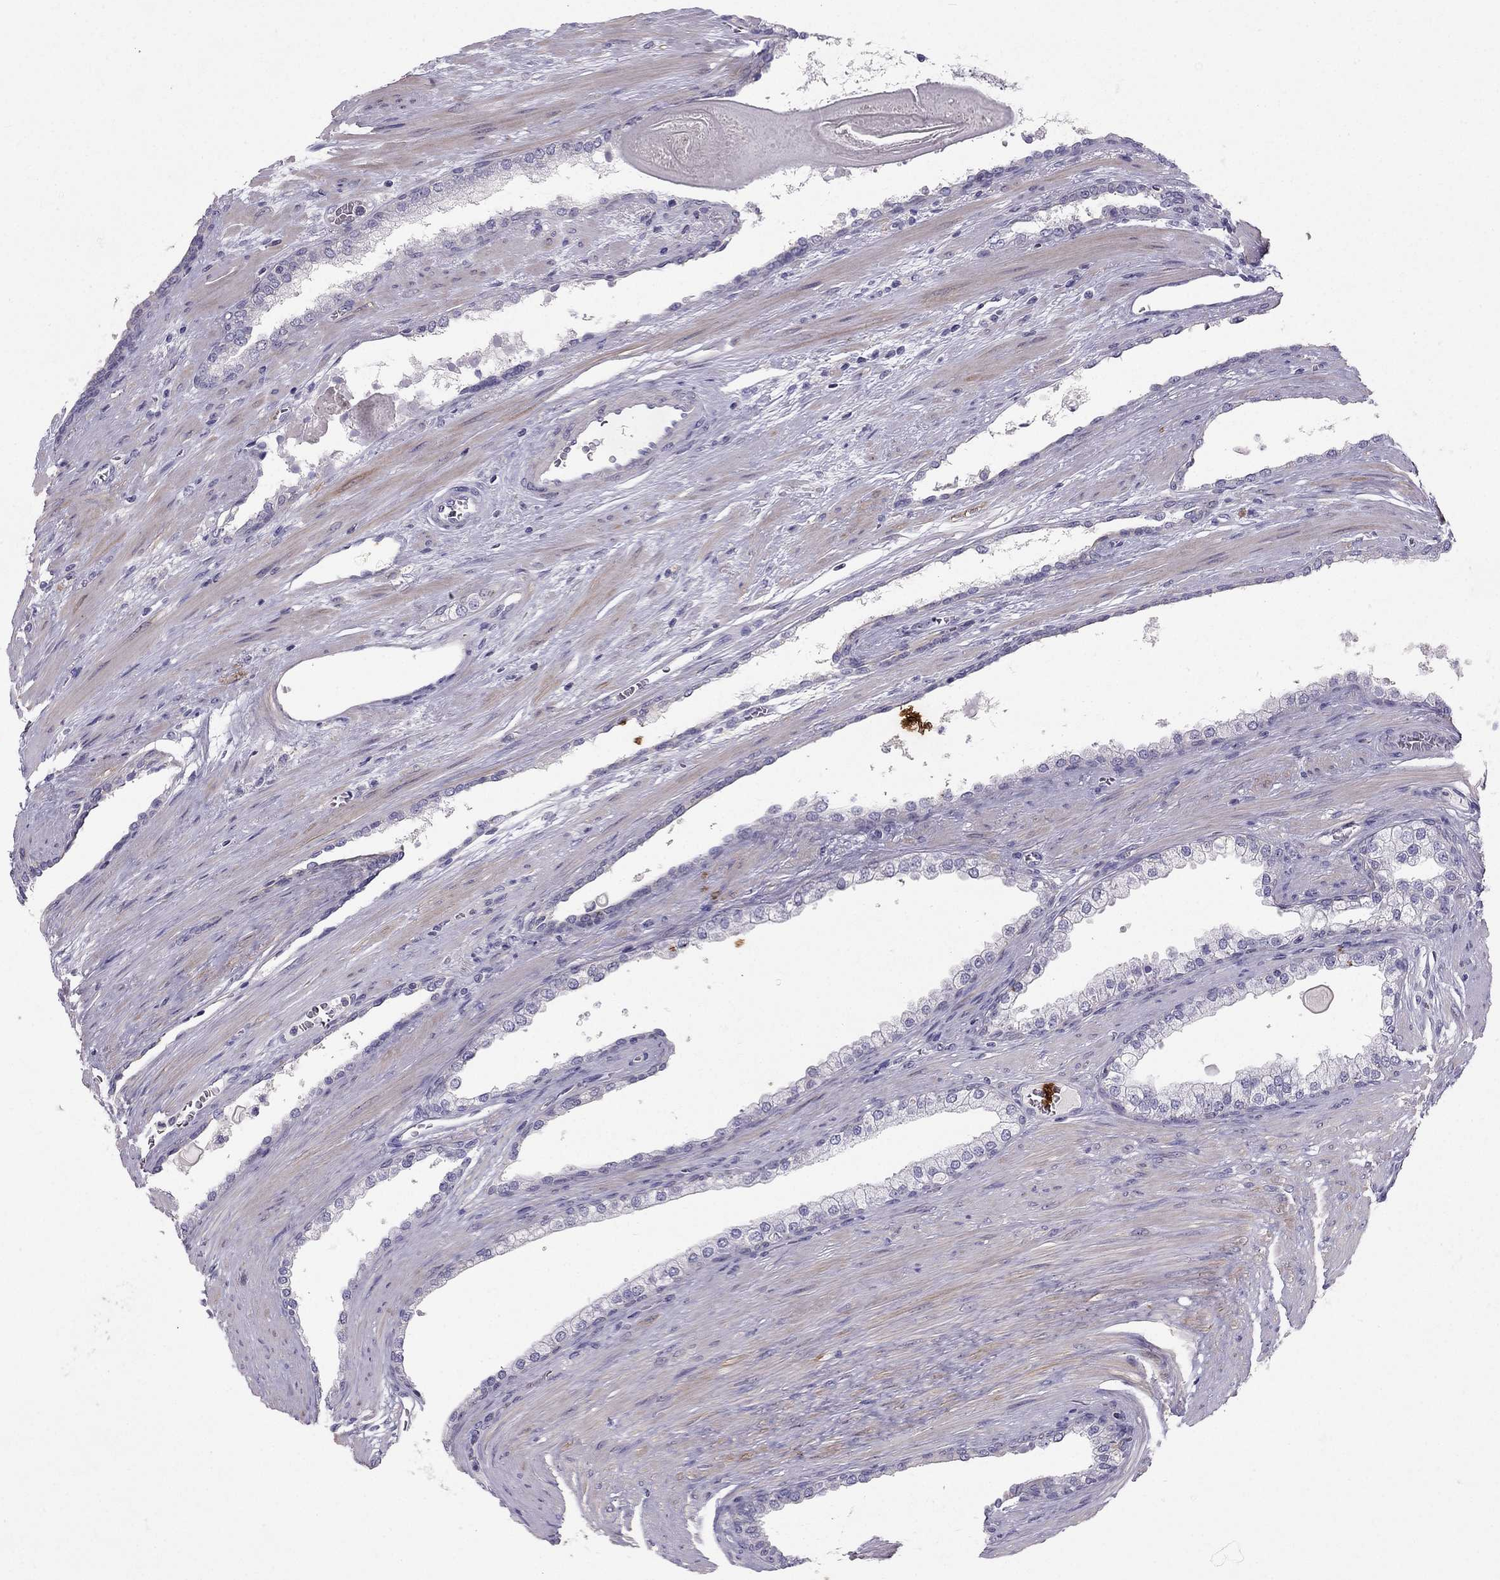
{"staining": {"intensity": "negative", "quantity": "none", "location": "none"}, "tissue": "prostate cancer", "cell_type": "Tumor cells", "image_type": "cancer", "snomed": [{"axis": "morphology", "description": "Adenocarcinoma, NOS"}, {"axis": "topography", "description": "Prostate"}], "caption": "Micrograph shows no significant protein positivity in tumor cells of prostate adenocarcinoma.", "gene": "SYT5", "patient": {"sex": "male", "age": 67}}